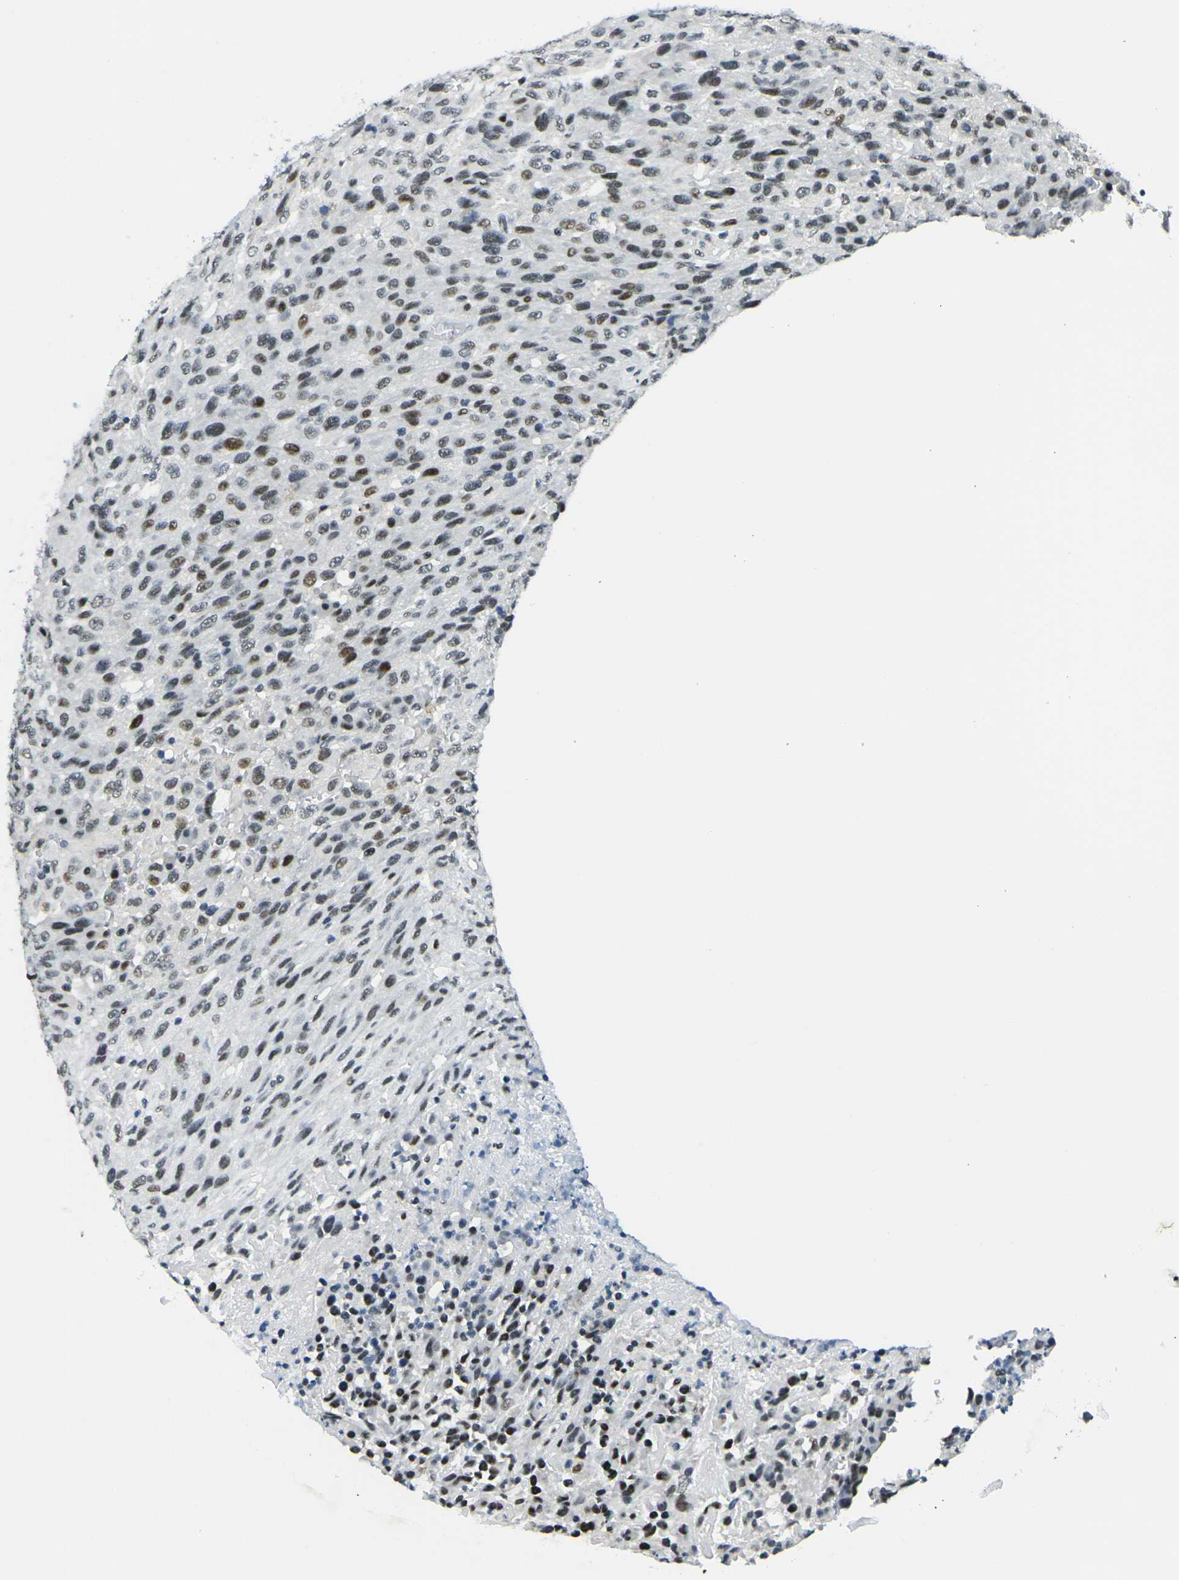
{"staining": {"intensity": "moderate", "quantity": "<25%", "location": "nuclear"}, "tissue": "urothelial cancer", "cell_type": "Tumor cells", "image_type": "cancer", "snomed": [{"axis": "morphology", "description": "Urothelial carcinoma, High grade"}, {"axis": "topography", "description": "Urinary bladder"}], "caption": "A brown stain highlights moderate nuclear staining of a protein in human urothelial cancer tumor cells. (Brightfield microscopy of DAB IHC at high magnification).", "gene": "PRPF8", "patient": {"sex": "male", "age": 66}}